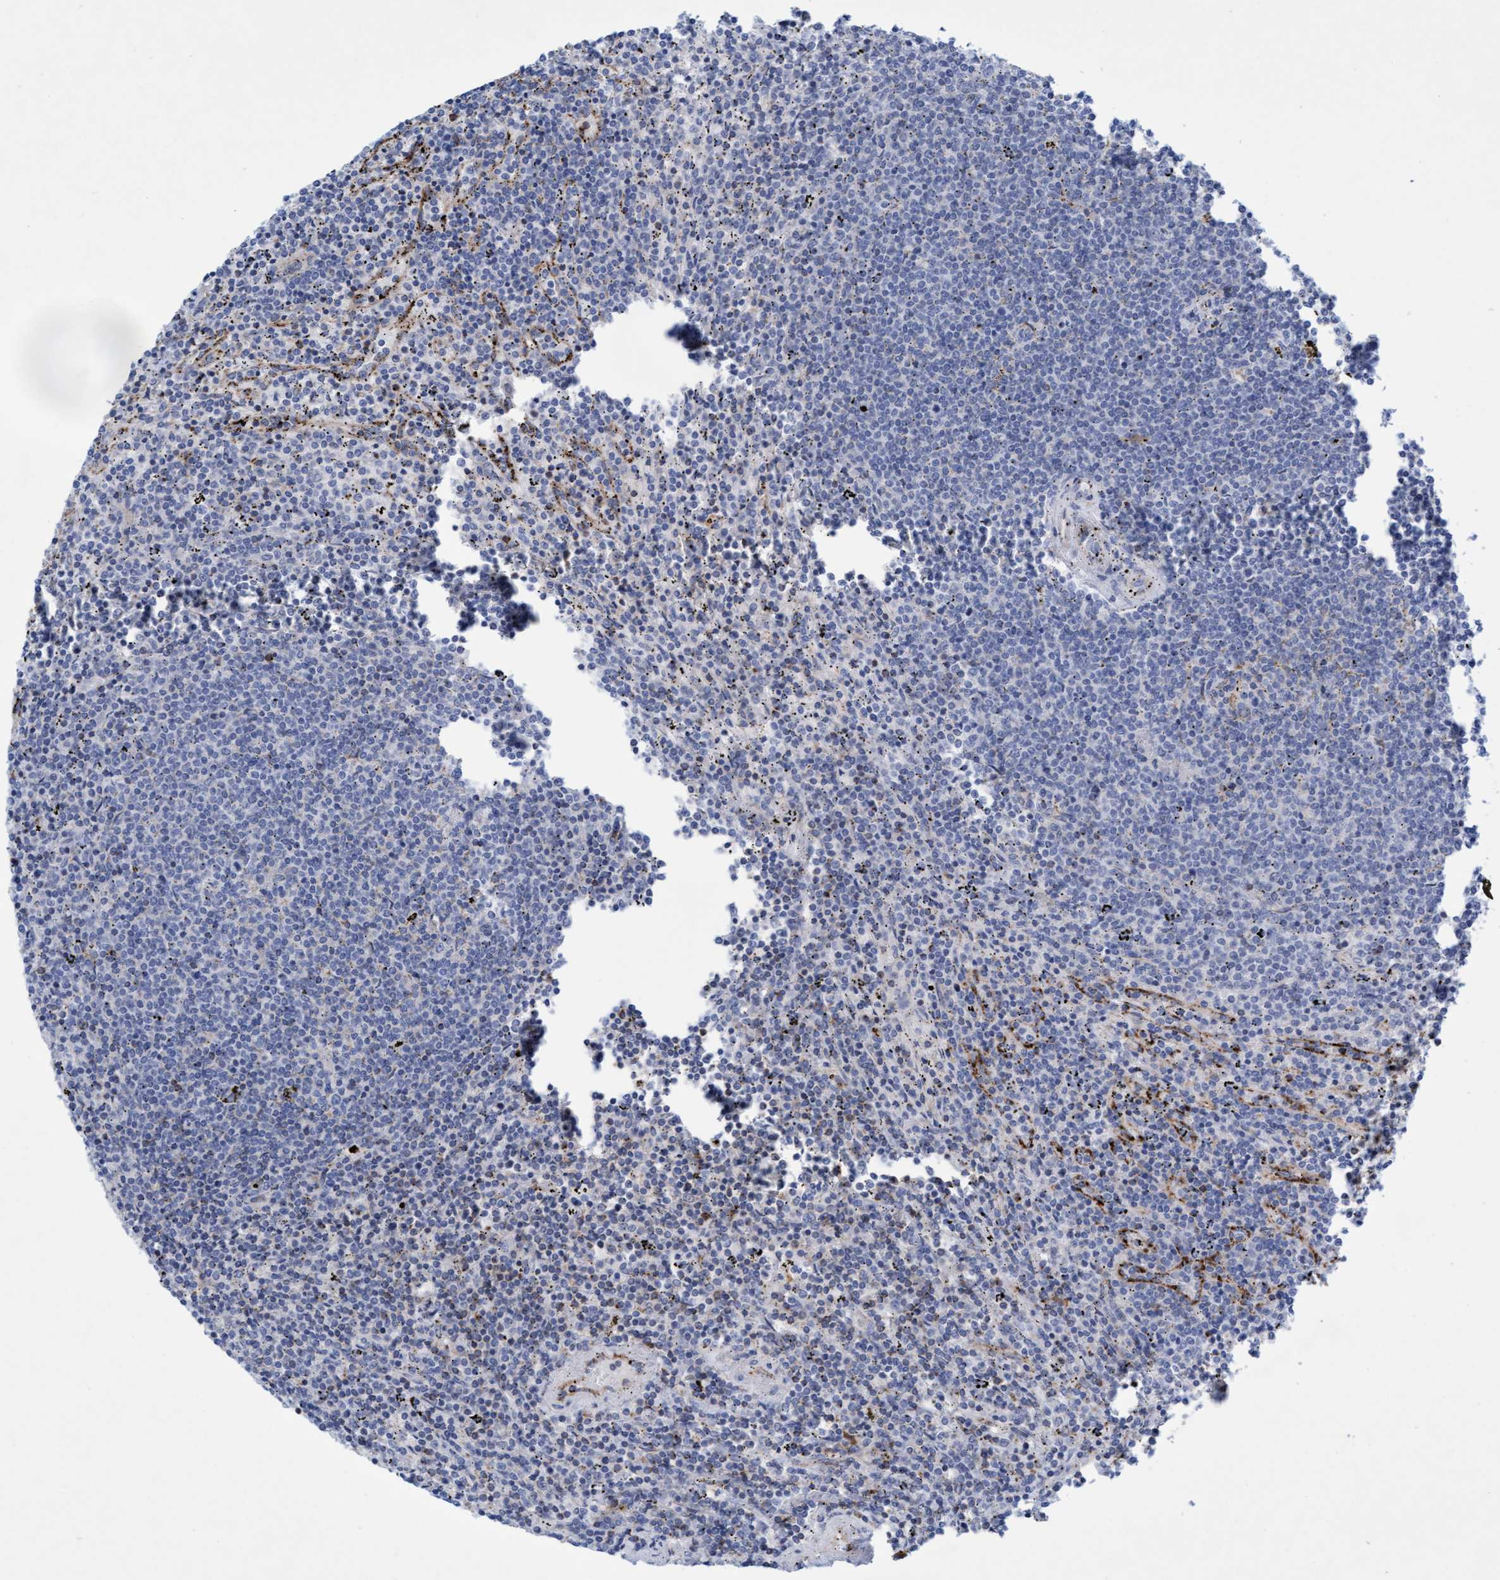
{"staining": {"intensity": "weak", "quantity": "<25%", "location": "cytoplasmic/membranous"}, "tissue": "lymphoma", "cell_type": "Tumor cells", "image_type": "cancer", "snomed": [{"axis": "morphology", "description": "Malignant lymphoma, non-Hodgkin's type, Low grade"}, {"axis": "topography", "description": "Spleen"}], "caption": "Tumor cells show no significant staining in lymphoma.", "gene": "SGSH", "patient": {"sex": "female", "age": 50}}